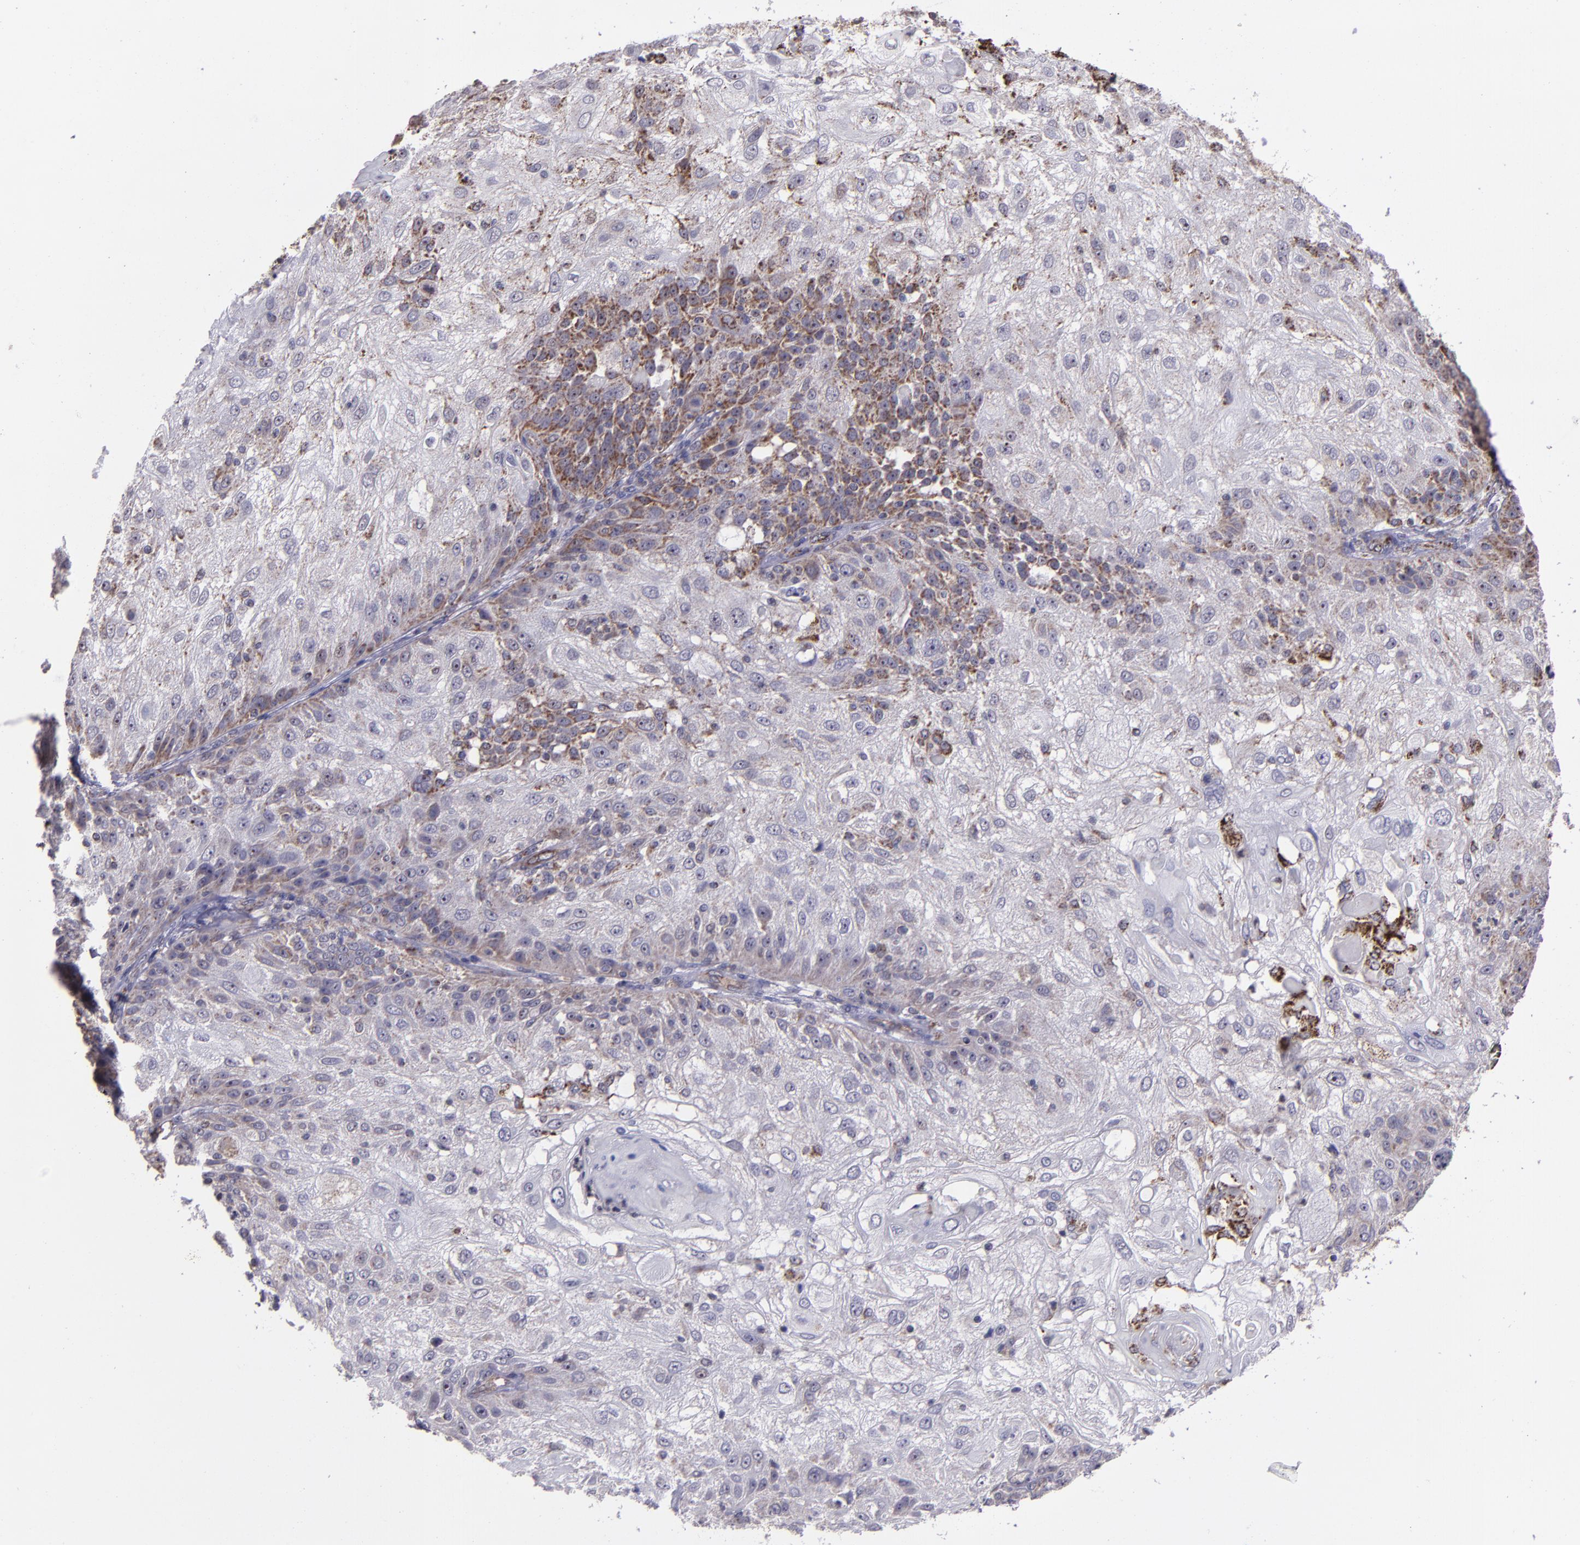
{"staining": {"intensity": "moderate", "quantity": "25%-75%", "location": "cytoplasmic/membranous"}, "tissue": "skin cancer", "cell_type": "Tumor cells", "image_type": "cancer", "snomed": [{"axis": "morphology", "description": "Normal tissue, NOS"}, {"axis": "morphology", "description": "Squamous cell carcinoma, NOS"}, {"axis": "topography", "description": "Skin"}], "caption": "Human skin cancer stained with a protein marker reveals moderate staining in tumor cells.", "gene": "LONP1", "patient": {"sex": "female", "age": 83}}